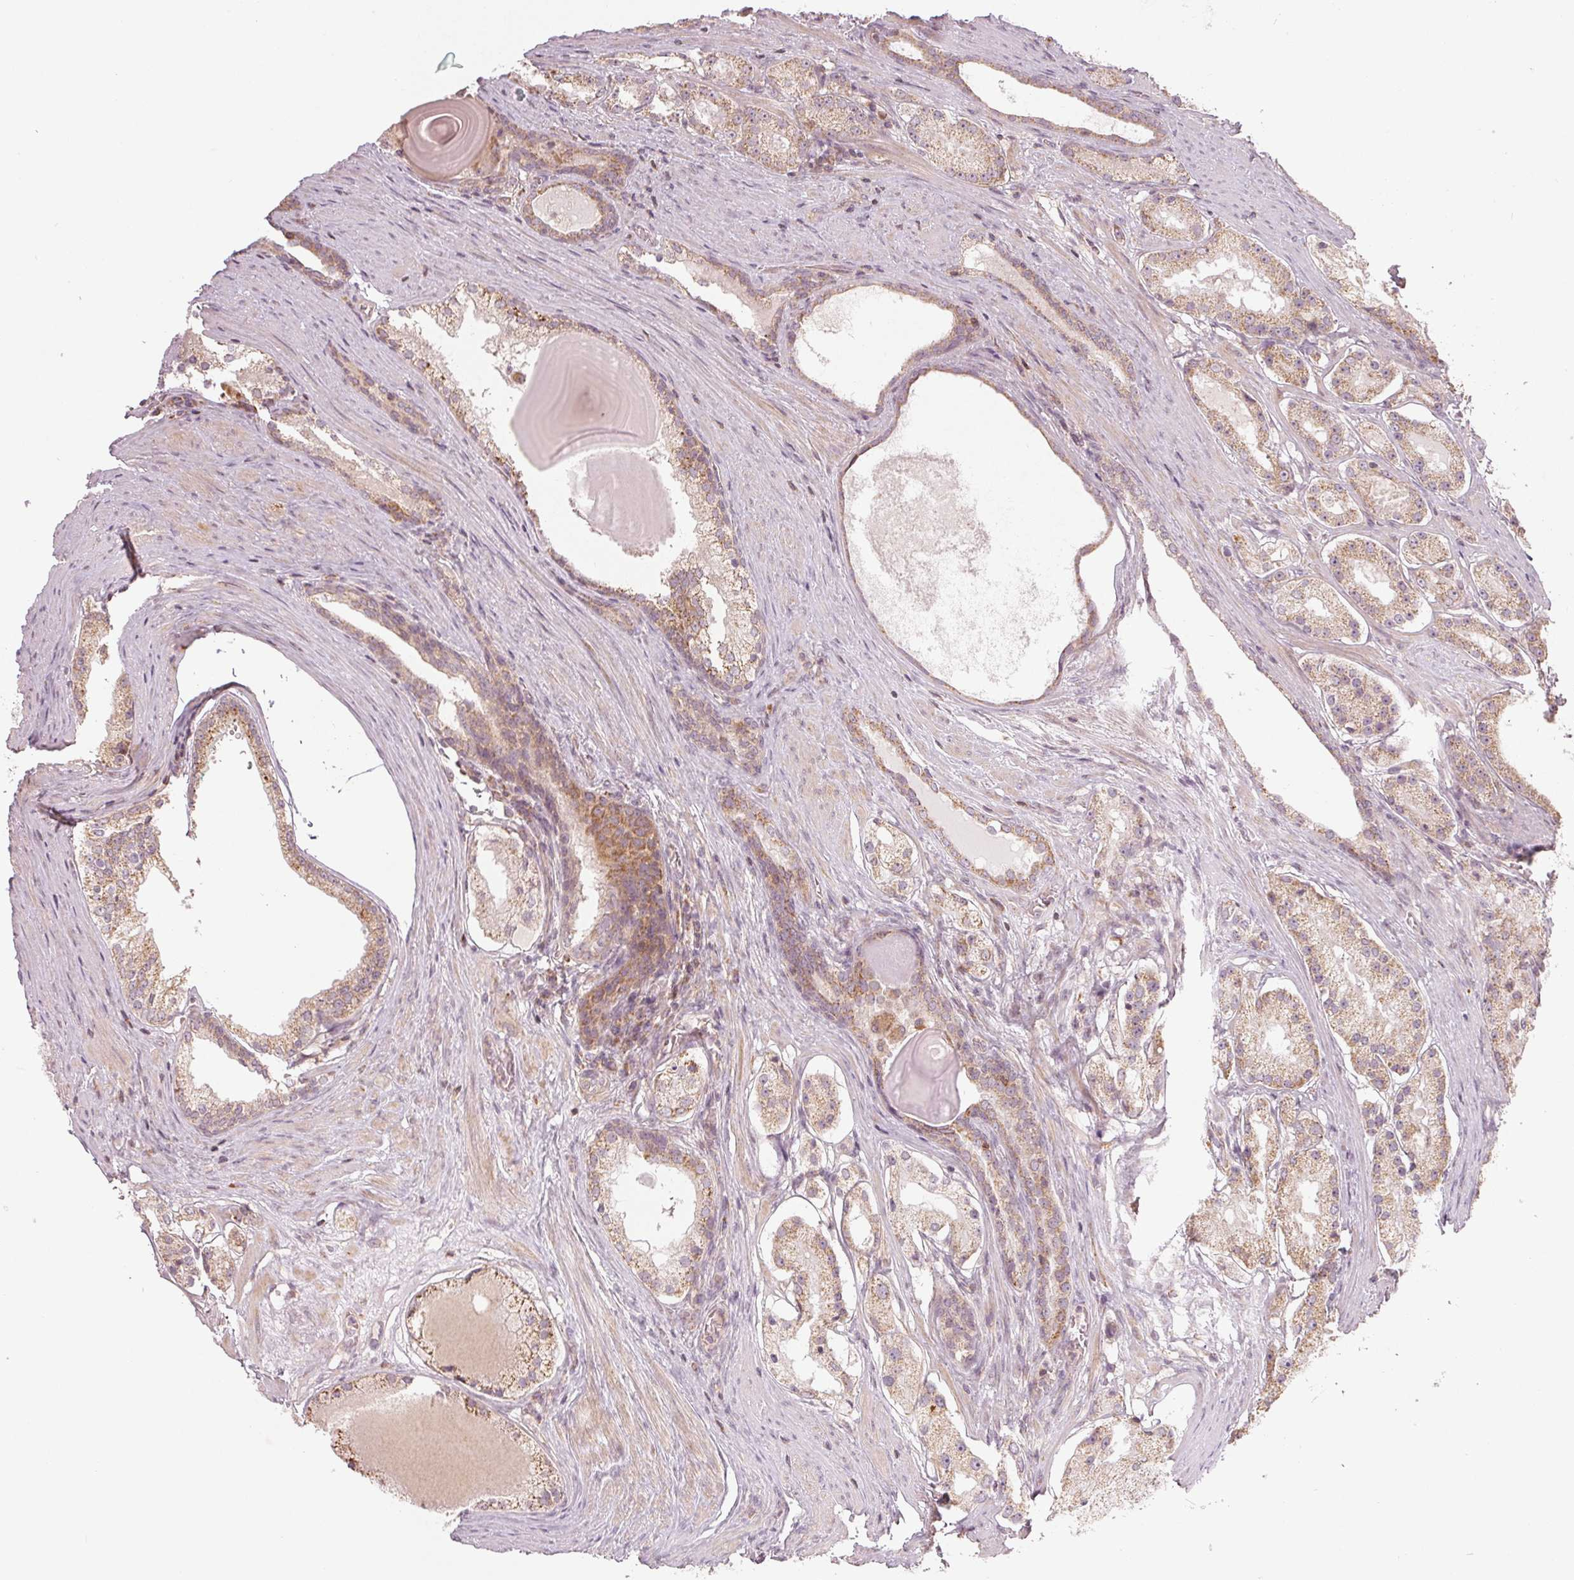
{"staining": {"intensity": "weak", "quantity": ">75%", "location": "cytoplasmic/membranous"}, "tissue": "prostate cancer", "cell_type": "Tumor cells", "image_type": "cancer", "snomed": [{"axis": "morphology", "description": "Adenocarcinoma, Low grade"}, {"axis": "topography", "description": "Prostate"}], "caption": "Protein expression analysis of human adenocarcinoma (low-grade) (prostate) reveals weak cytoplasmic/membranous staining in about >75% of tumor cells. The staining was performed using DAB, with brown indicating positive protein expression. Nuclei are stained blue with hematoxylin.", "gene": "NADK2", "patient": {"sex": "male", "age": 57}}